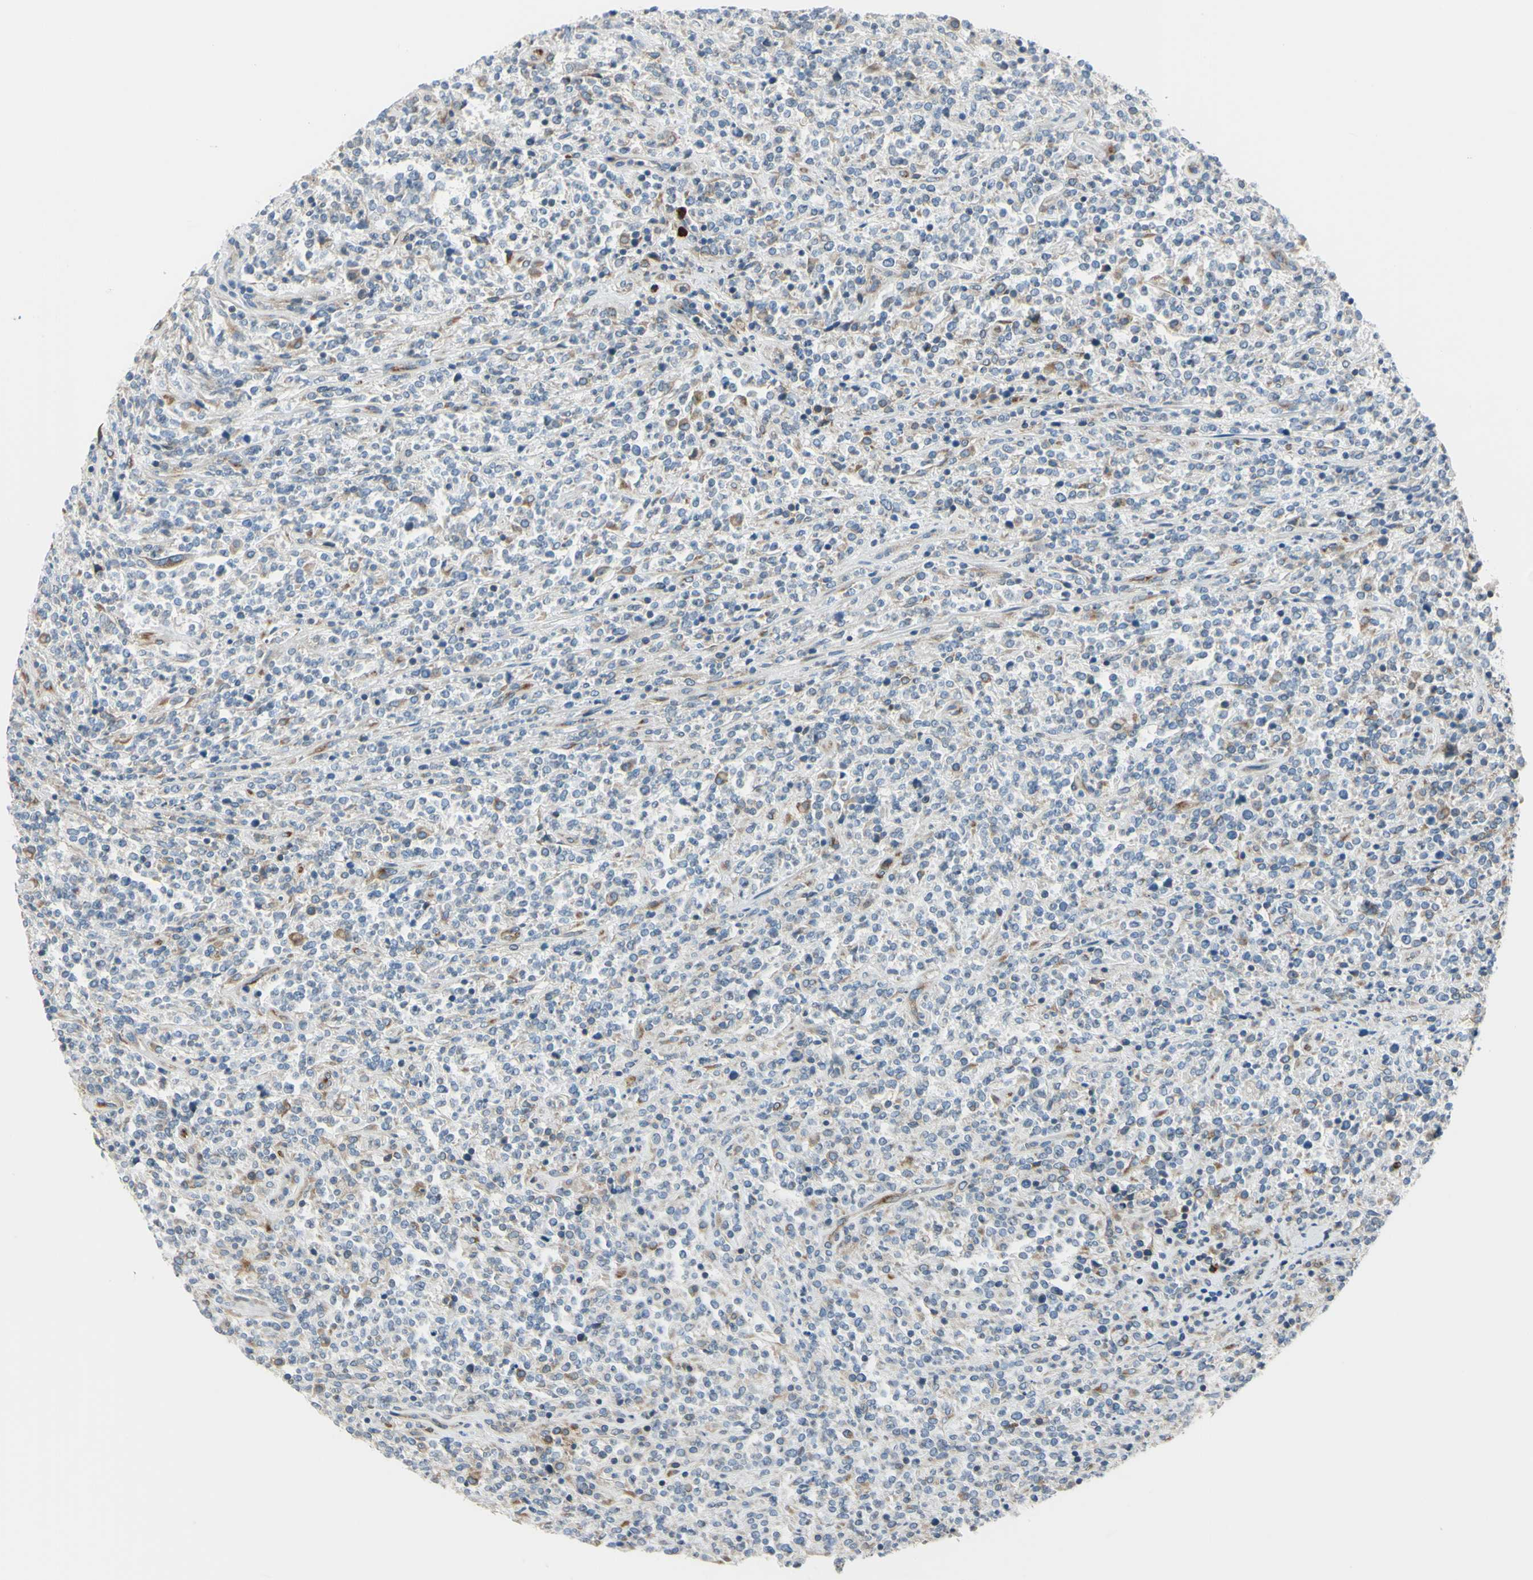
{"staining": {"intensity": "weak", "quantity": "<25%", "location": "cytoplasmic/membranous"}, "tissue": "lymphoma", "cell_type": "Tumor cells", "image_type": "cancer", "snomed": [{"axis": "morphology", "description": "Malignant lymphoma, non-Hodgkin's type, High grade"}, {"axis": "topography", "description": "Soft tissue"}], "caption": "IHC of lymphoma shows no staining in tumor cells. (IHC, brightfield microscopy, high magnification).", "gene": "SELENOS", "patient": {"sex": "male", "age": 18}}